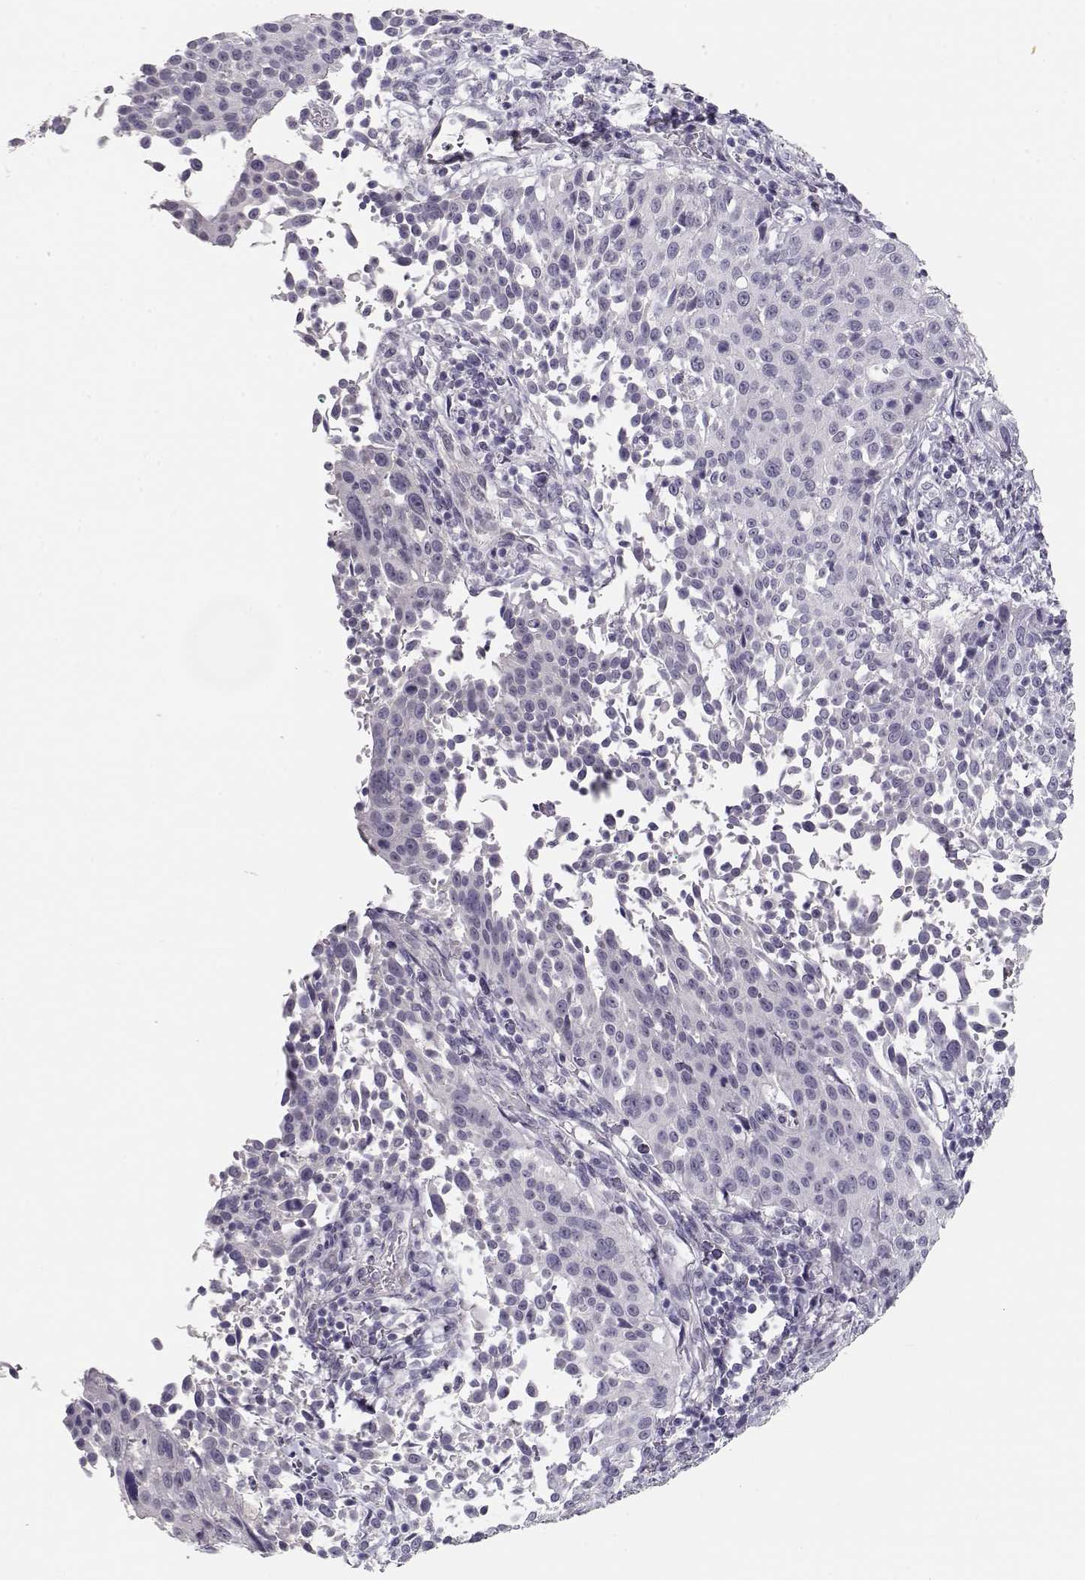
{"staining": {"intensity": "negative", "quantity": "none", "location": "none"}, "tissue": "cervical cancer", "cell_type": "Tumor cells", "image_type": "cancer", "snomed": [{"axis": "morphology", "description": "Squamous cell carcinoma, NOS"}, {"axis": "topography", "description": "Cervix"}], "caption": "A high-resolution micrograph shows IHC staining of squamous cell carcinoma (cervical), which reveals no significant positivity in tumor cells.", "gene": "MAGEC1", "patient": {"sex": "female", "age": 26}}